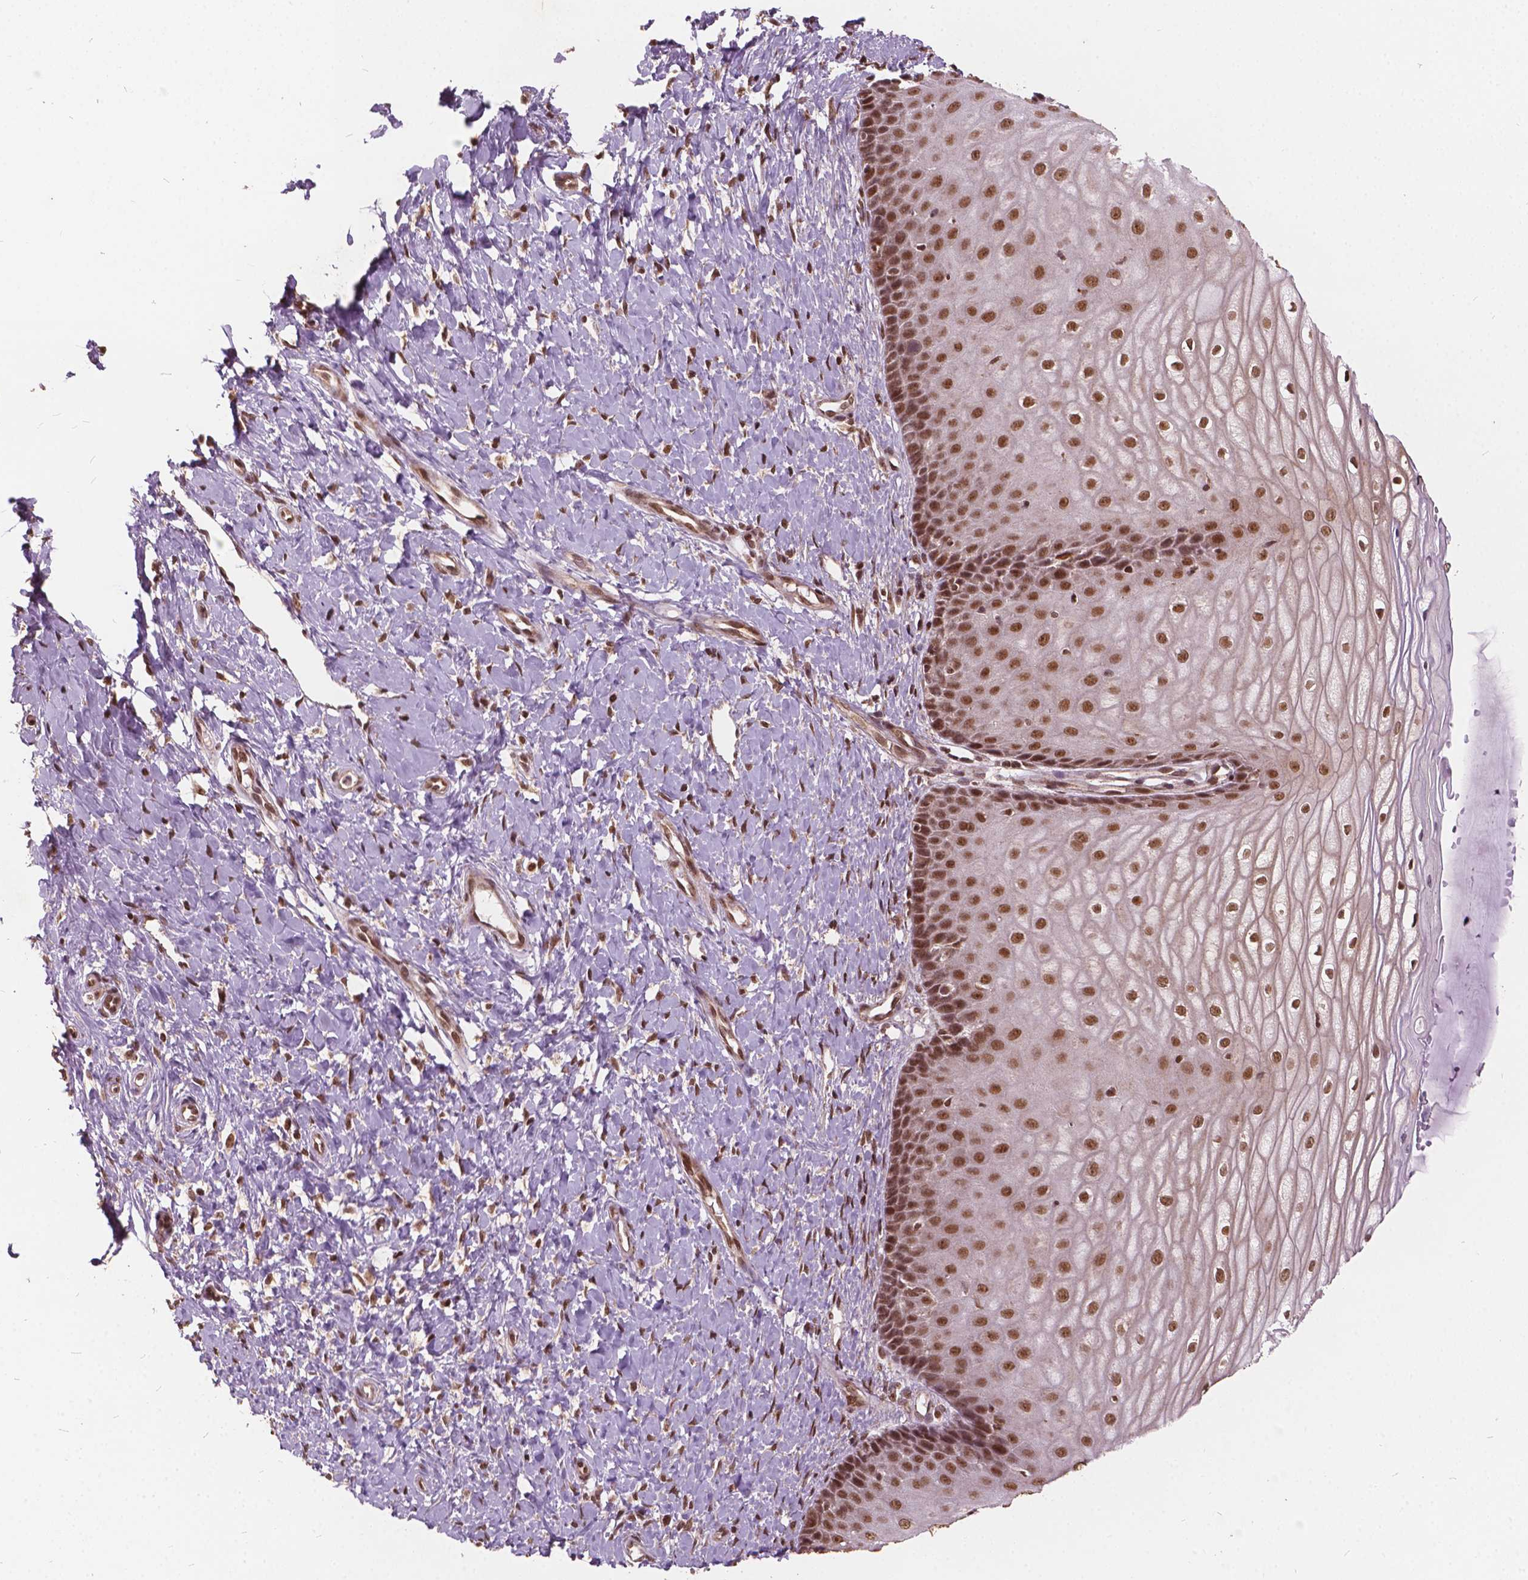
{"staining": {"intensity": "moderate", "quantity": ">75%", "location": "cytoplasmic/membranous,nuclear"}, "tissue": "cervix", "cell_type": "Glandular cells", "image_type": "normal", "snomed": [{"axis": "morphology", "description": "Normal tissue, NOS"}, {"axis": "topography", "description": "Cervix"}], "caption": "Cervix stained for a protein (brown) shows moderate cytoplasmic/membranous,nuclear positive positivity in approximately >75% of glandular cells.", "gene": "GPS2", "patient": {"sex": "female", "age": 37}}